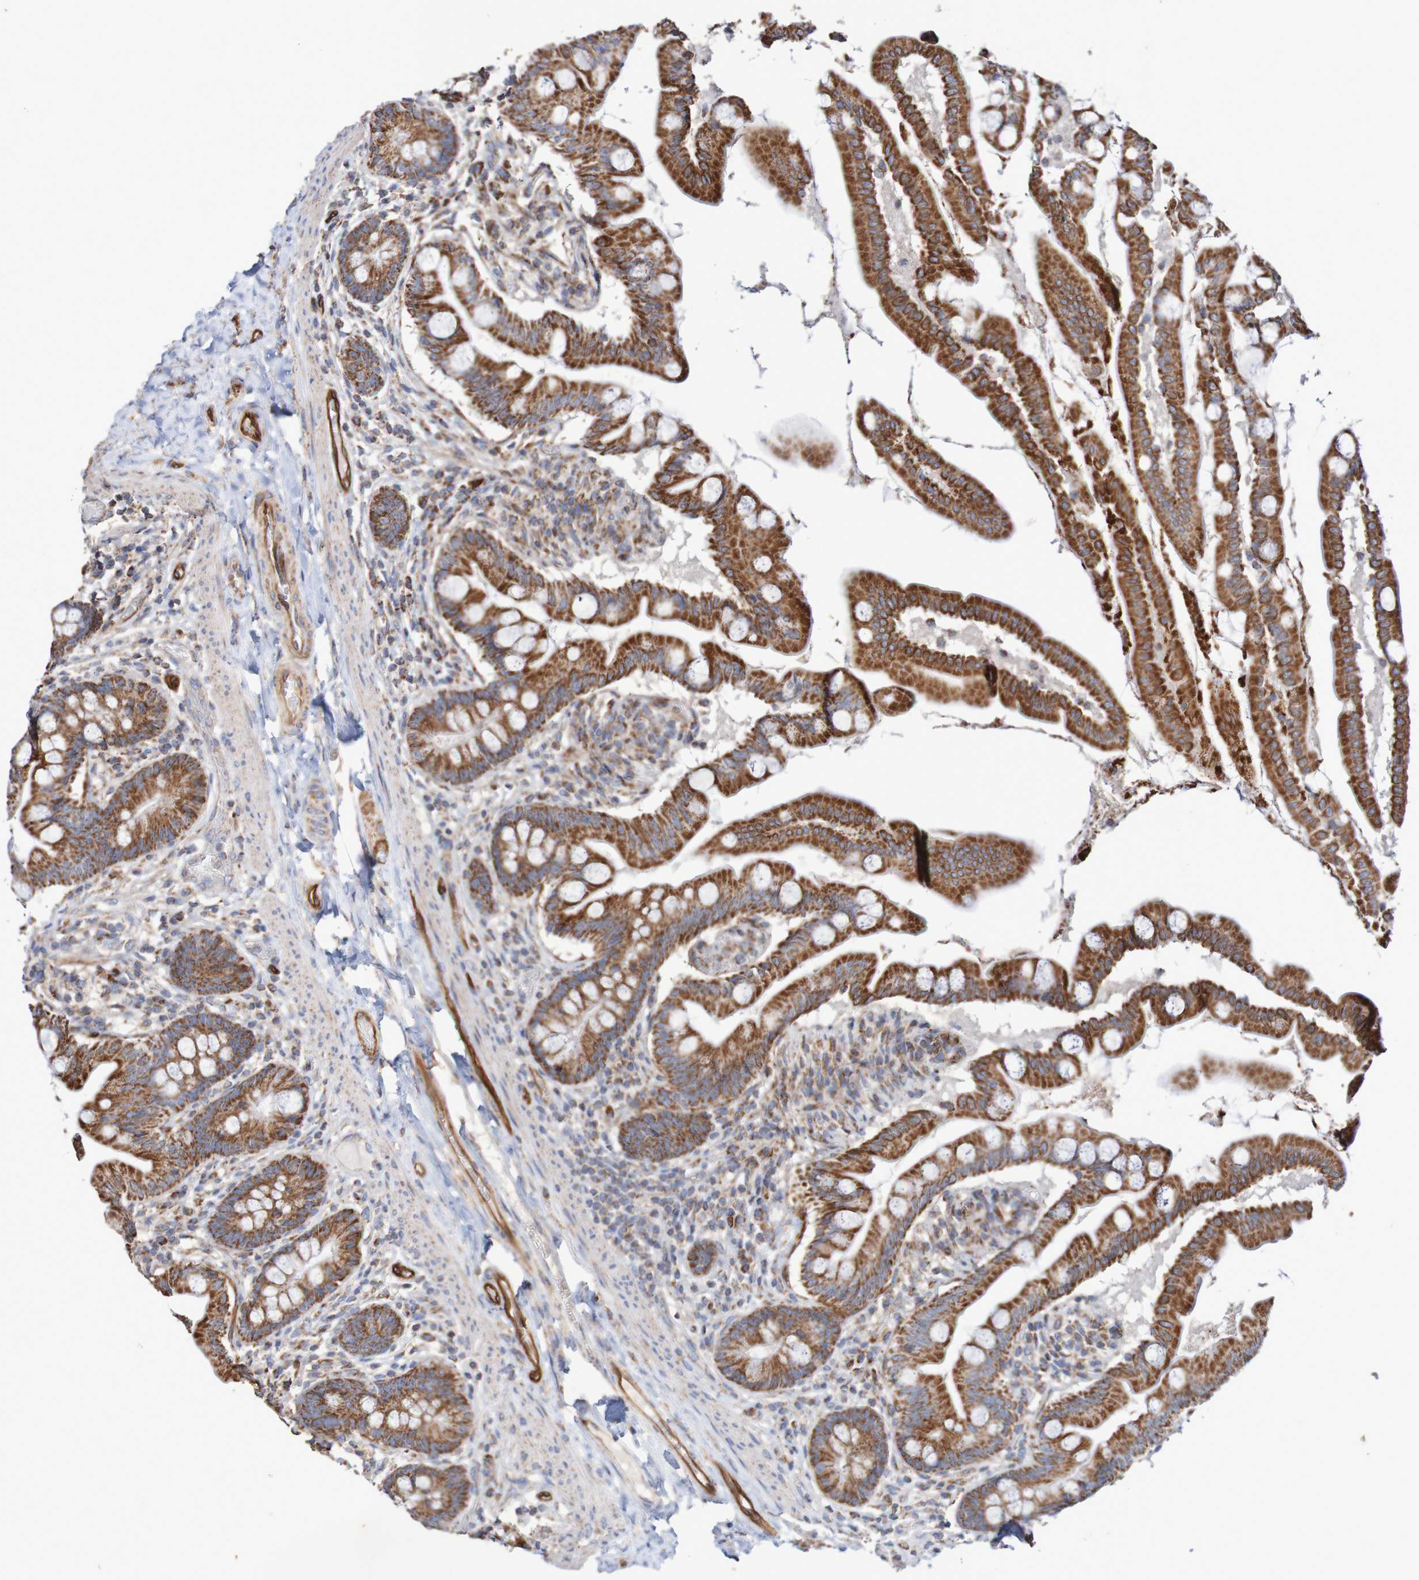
{"staining": {"intensity": "strong", "quantity": ">75%", "location": "cytoplasmic/membranous"}, "tissue": "small intestine", "cell_type": "Glandular cells", "image_type": "normal", "snomed": [{"axis": "morphology", "description": "Normal tissue, NOS"}, {"axis": "topography", "description": "Small intestine"}], "caption": "An immunohistochemistry (IHC) histopathology image of benign tissue is shown. Protein staining in brown highlights strong cytoplasmic/membranous positivity in small intestine within glandular cells. (IHC, brightfield microscopy, high magnification).", "gene": "MMEL1", "patient": {"sex": "female", "age": 56}}